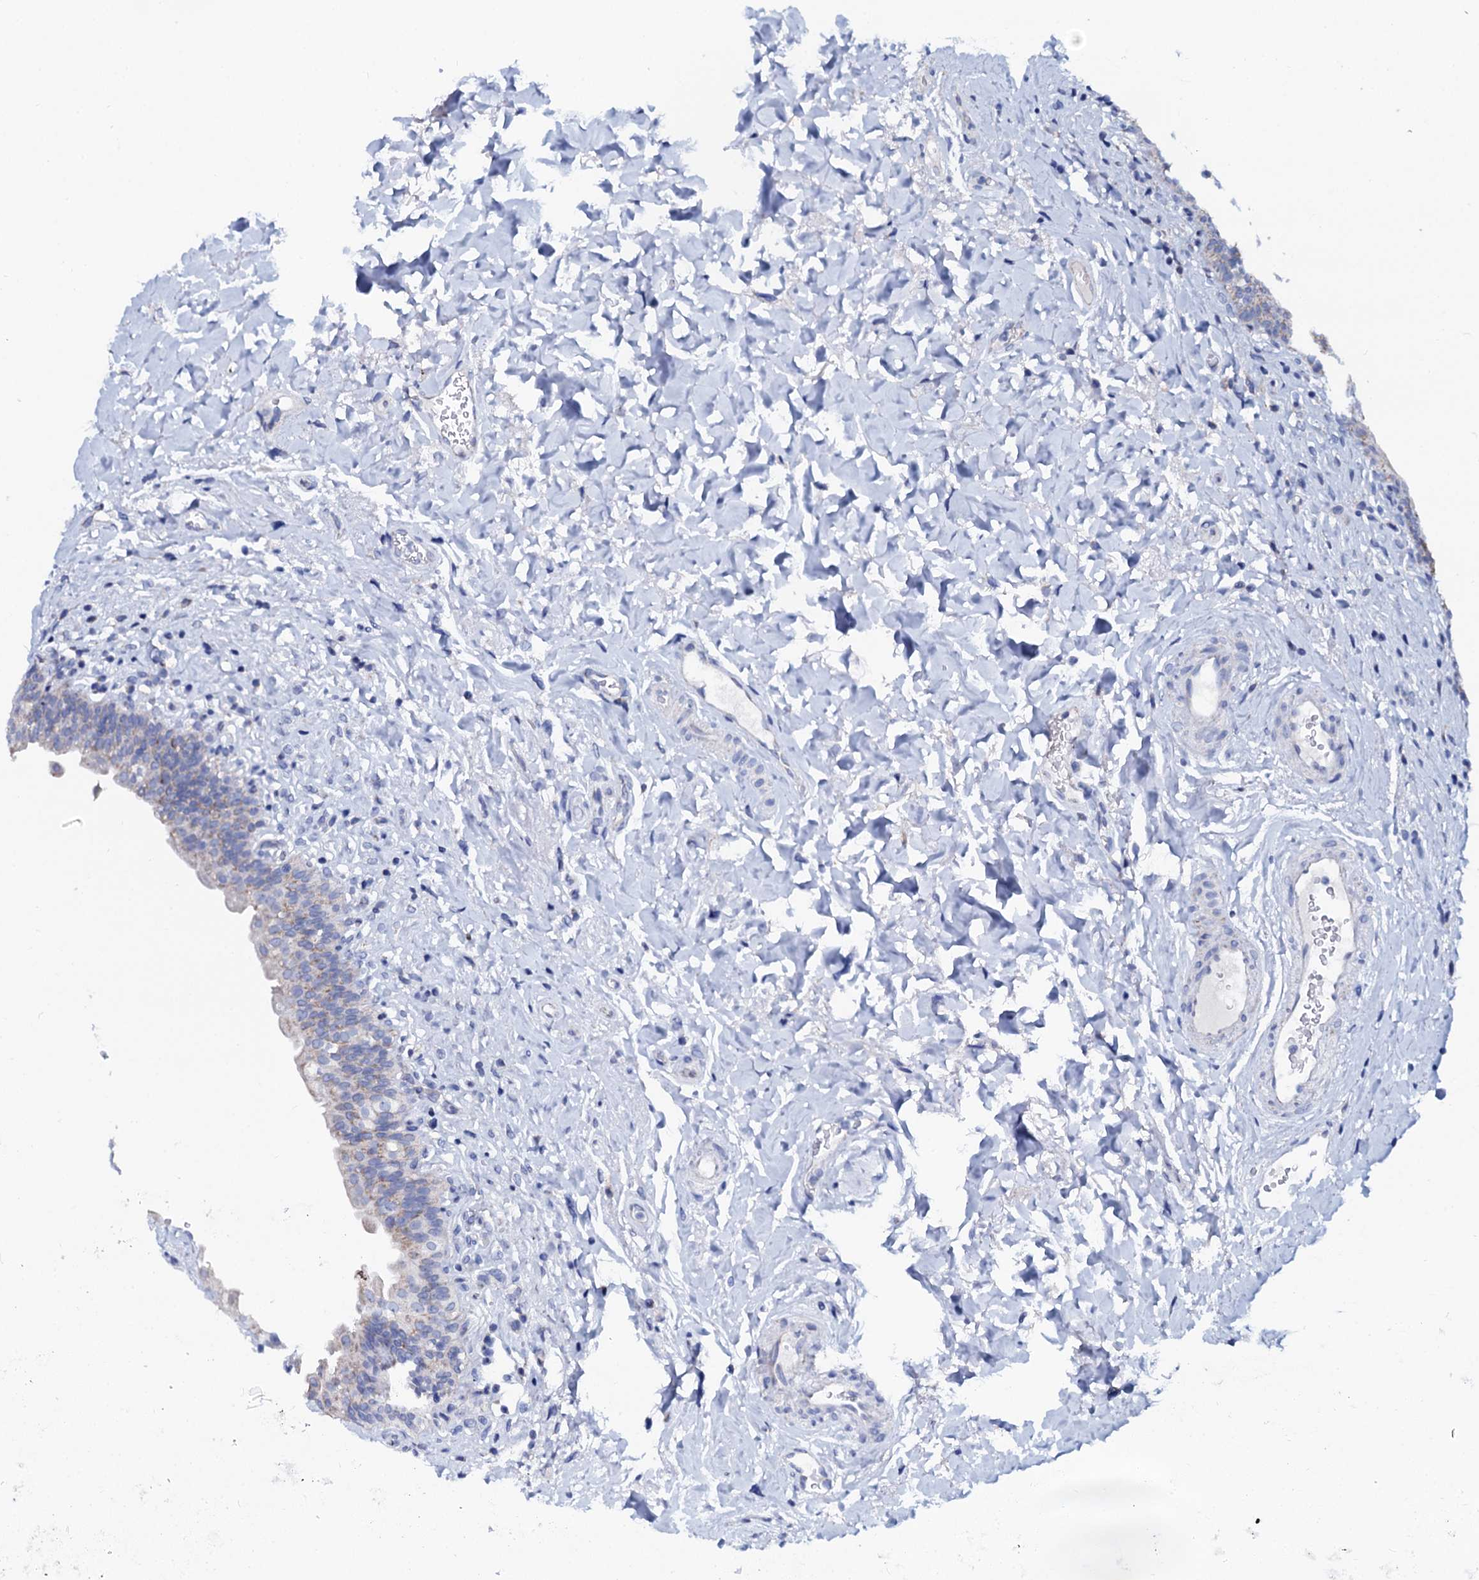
{"staining": {"intensity": "weak", "quantity": "25%-75%", "location": "cytoplasmic/membranous"}, "tissue": "urinary bladder", "cell_type": "Urothelial cells", "image_type": "normal", "snomed": [{"axis": "morphology", "description": "Normal tissue, NOS"}, {"axis": "topography", "description": "Urinary bladder"}], "caption": "Human urinary bladder stained with a brown dye displays weak cytoplasmic/membranous positive expression in about 25%-75% of urothelial cells.", "gene": "SLC37A4", "patient": {"sex": "male", "age": 83}}